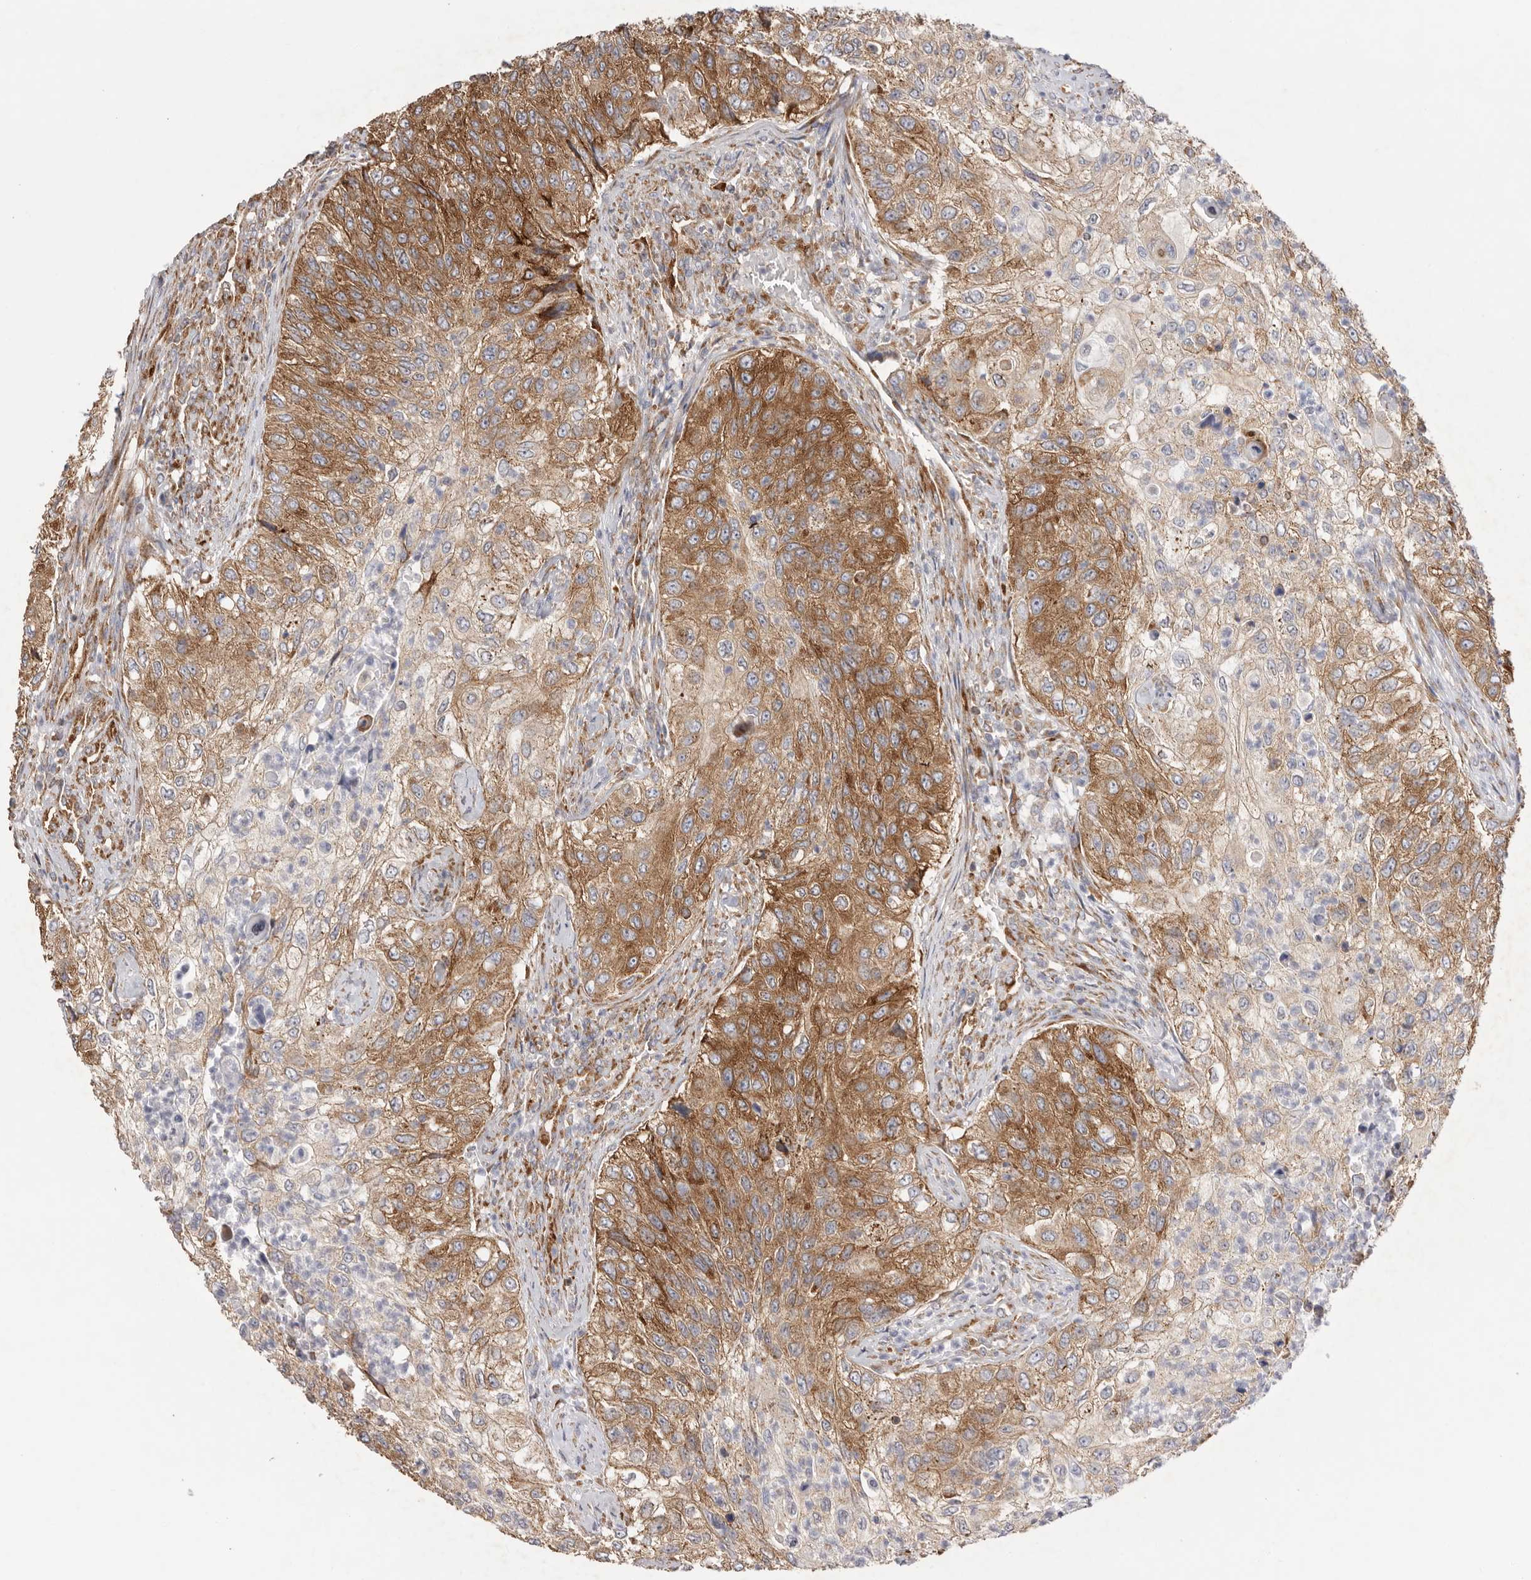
{"staining": {"intensity": "moderate", "quantity": ">75%", "location": "cytoplasmic/membranous"}, "tissue": "urothelial cancer", "cell_type": "Tumor cells", "image_type": "cancer", "snomed": [{"axis": "morphology", "description": "Urothelial carcinoma, High grade"}, {"axis": "topography", "description": "Urinary bladder"}], "caption": "Immunohistochemistry (DAB (3,3'-diaminobenzidine)) staining of human urothelial carcinoma (high-grade) exhibits moderate cytoplasmic/membranous protein expression in approximately >75% of tumor cells.", "gene": "SERBP1", "patient": {"sex": "female", "age": 60}}